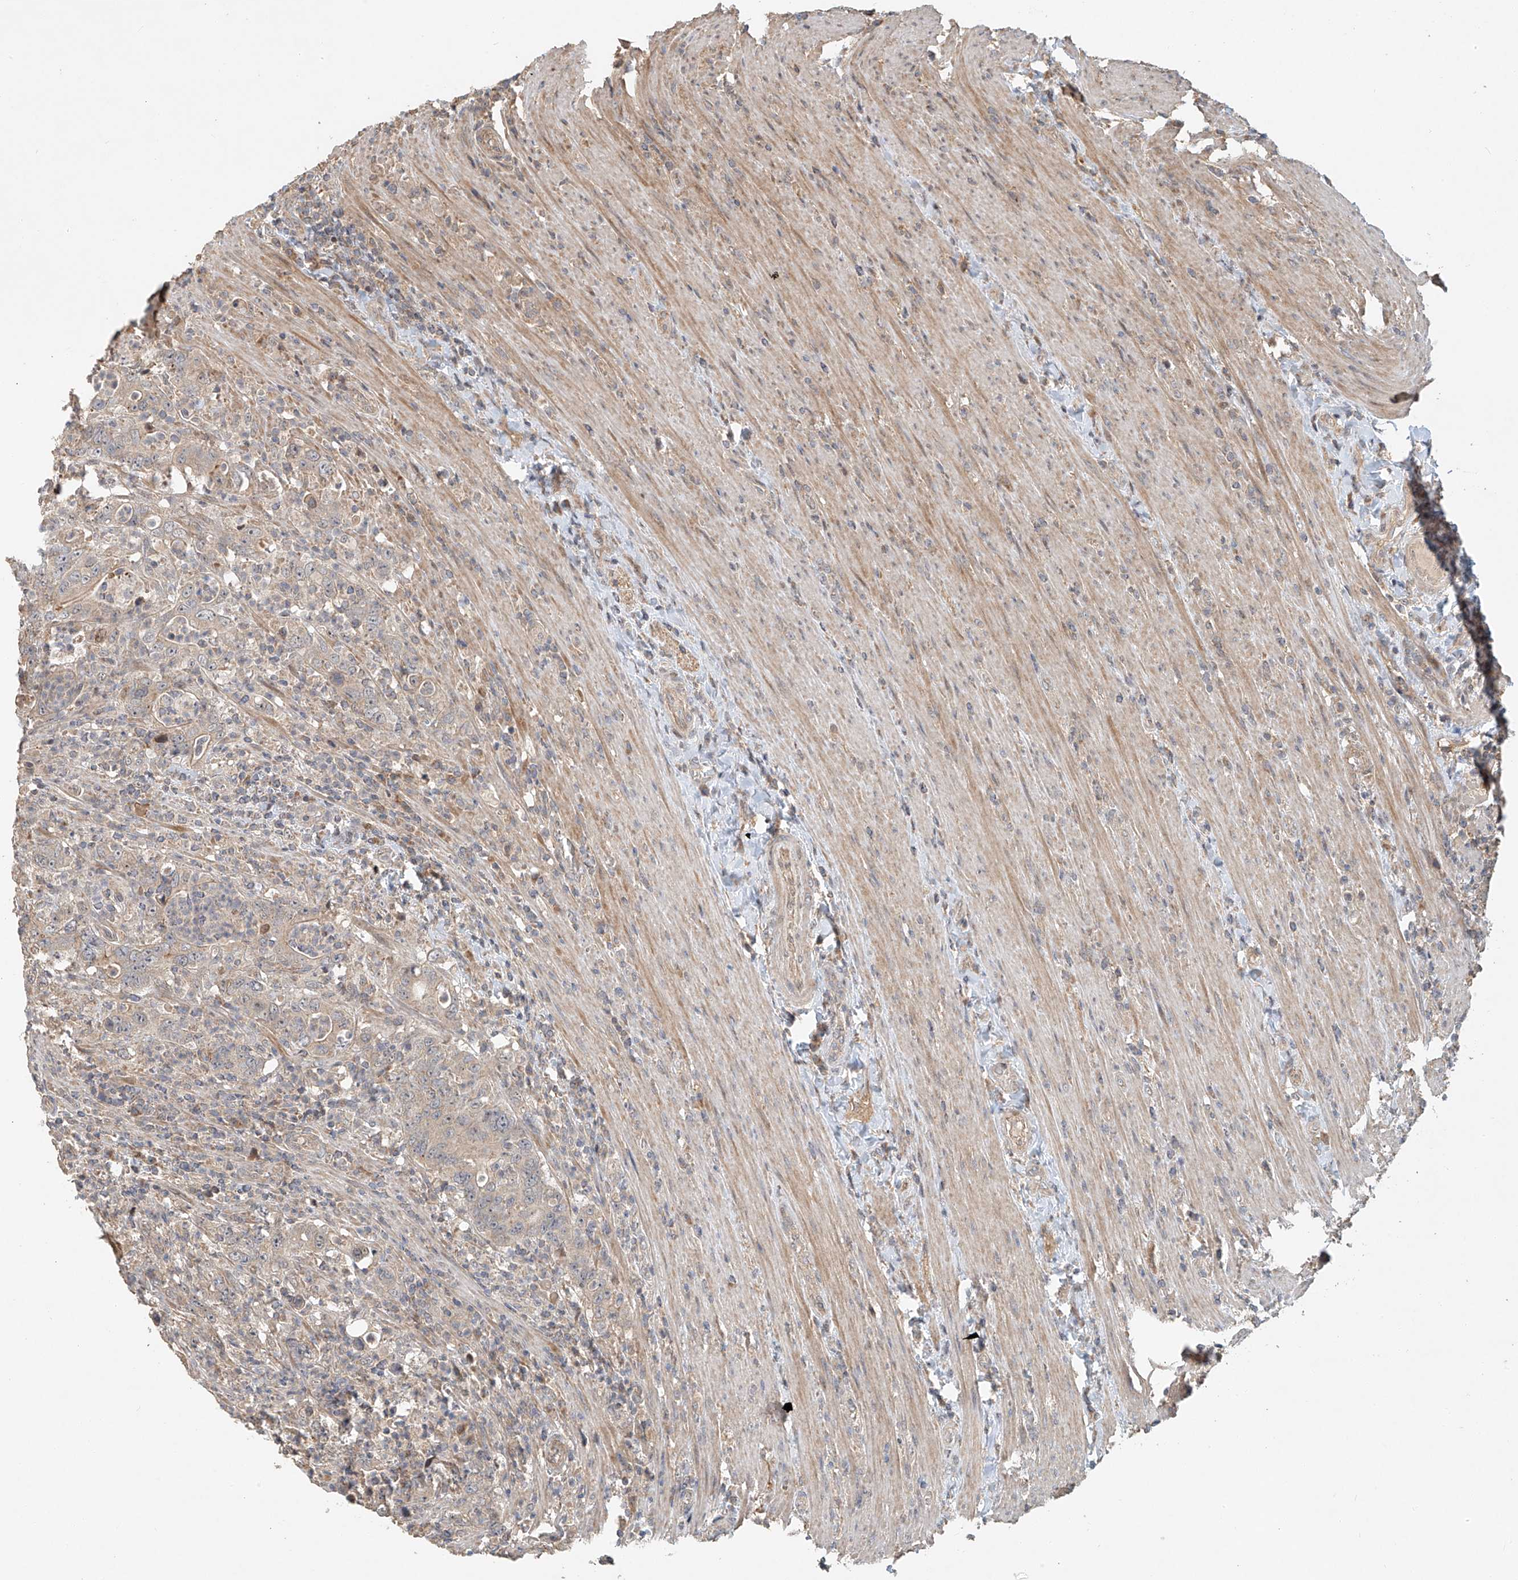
{"staining": {"intensity": "weak", "quantity": "<25%", "location": "cytoplasmic/membranous"}, "tissue": "colorectal cancer", "cell_type": "Tumor cells", "image_type": "cancer", "snomed": [{"axis": "morphology", "description": "Adenocarcinoma, NOS"}, {"axis": "topography", "description": "Colon"}], "caption": "A photomicrograph of colorectal cancer (adenocarcinoma) stained for a protein shows no brown staining in tumor cells.", "gene": "TMEM61", "patient": {"sex": "female", "age": 75}}